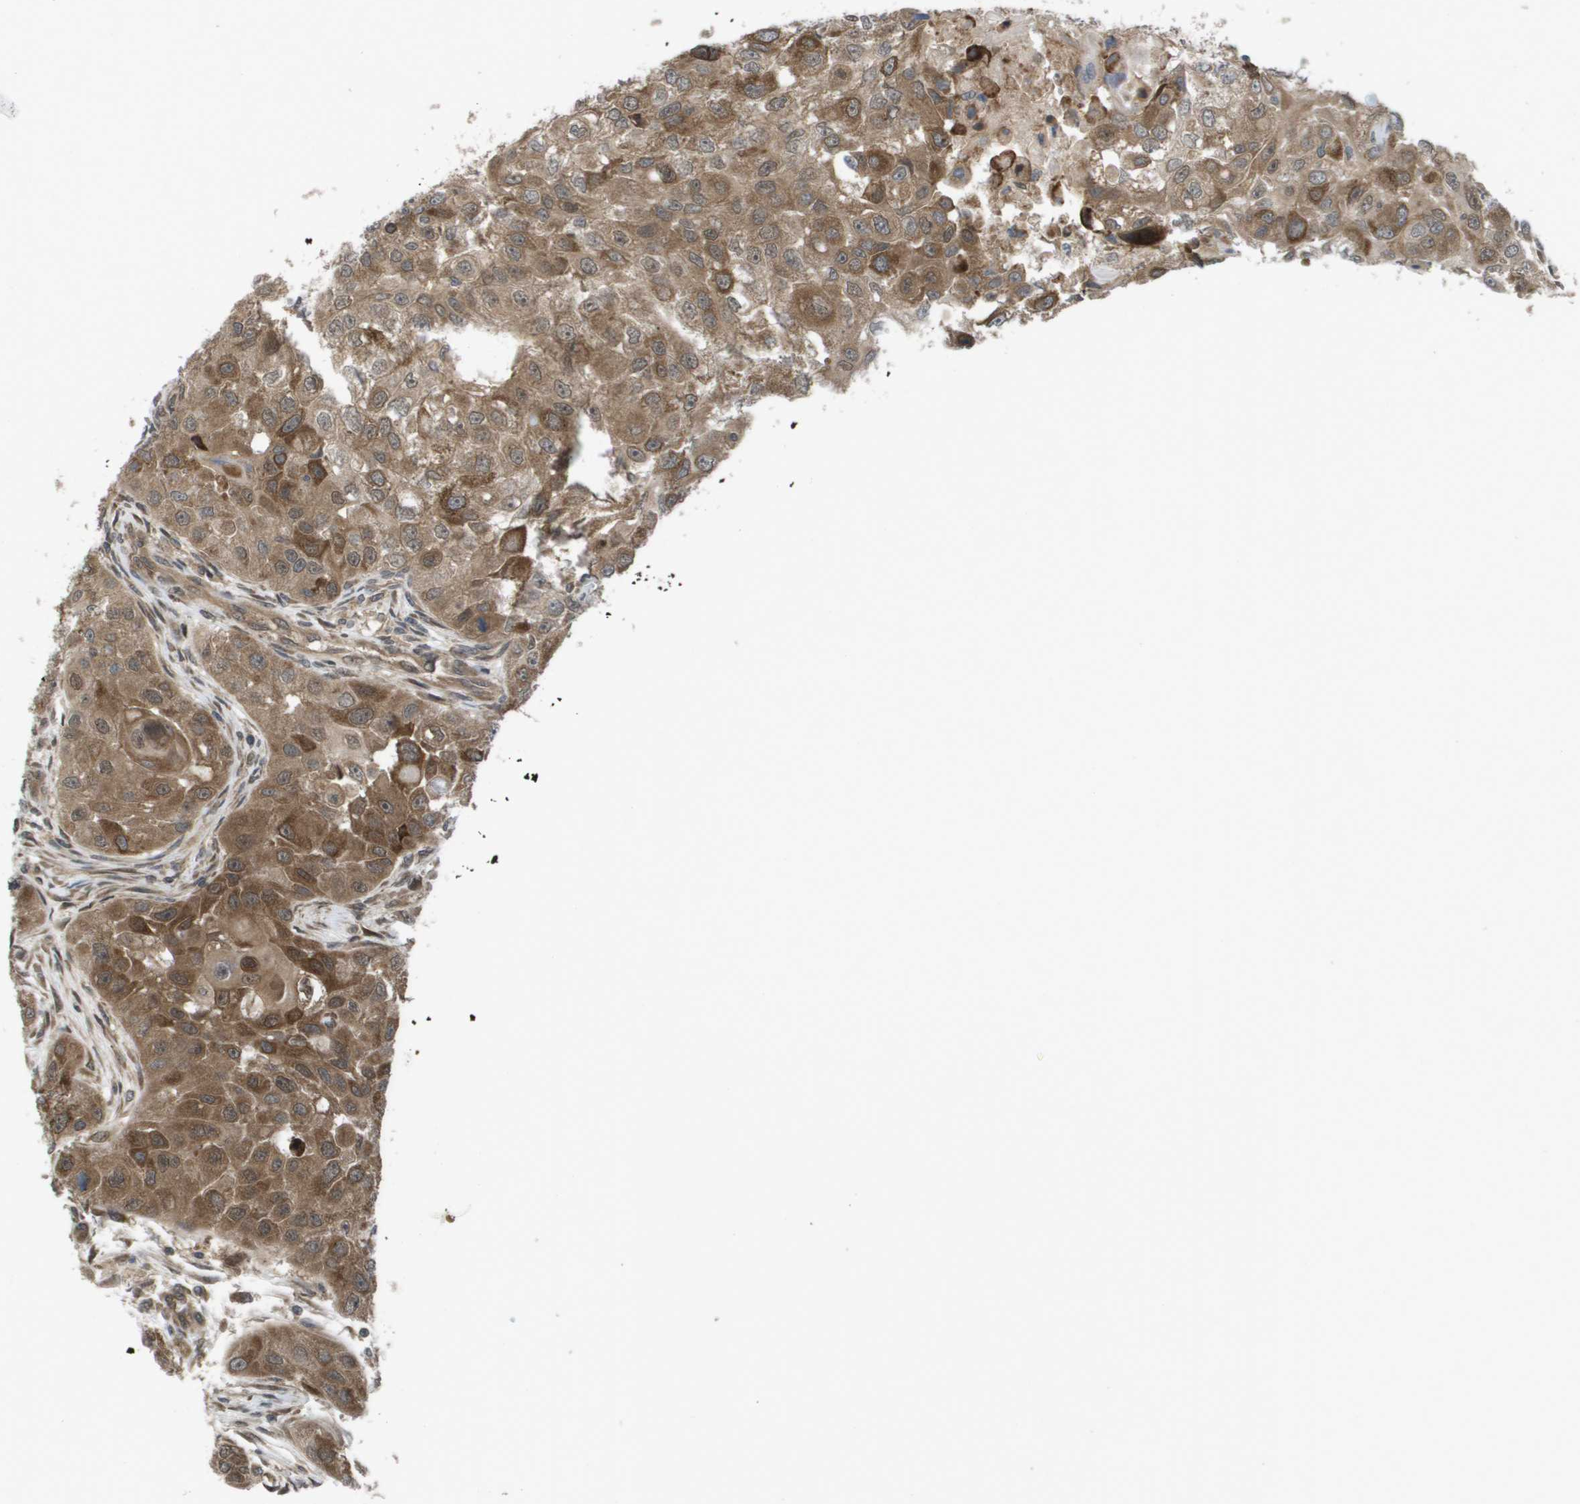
{"staining": {"intensity": "moderate", "quantity": ">75%", "location": "cytoplasmic/membranous,nuclear"}, "tissue": "head and neck cancer", "cell_type": "Tumor cells", "image_type": "cancer", "snomed": [{"axis": "morphology", "description": "Normal tissue, NOS"}, {"axis": "morphology", "description": "Squamous cell carcinoma, NOS"}, {"axis": "topography", "description": "Skeletal muscle"}, {"axis": "topography", "description": "Head-Neck"}], "caption": "High-power microscopy captured an immunohistochemistry (IHC) image of head and neck cancer, revealing moderate cytoplasmic/membranous and nuclear positivity in approximately >75% of tumor cells. Ihc stains the protein in brown and the nuclei are stained blue.", "gene": "CTPS2", "patient": {"sex": "male", "age": 51}}